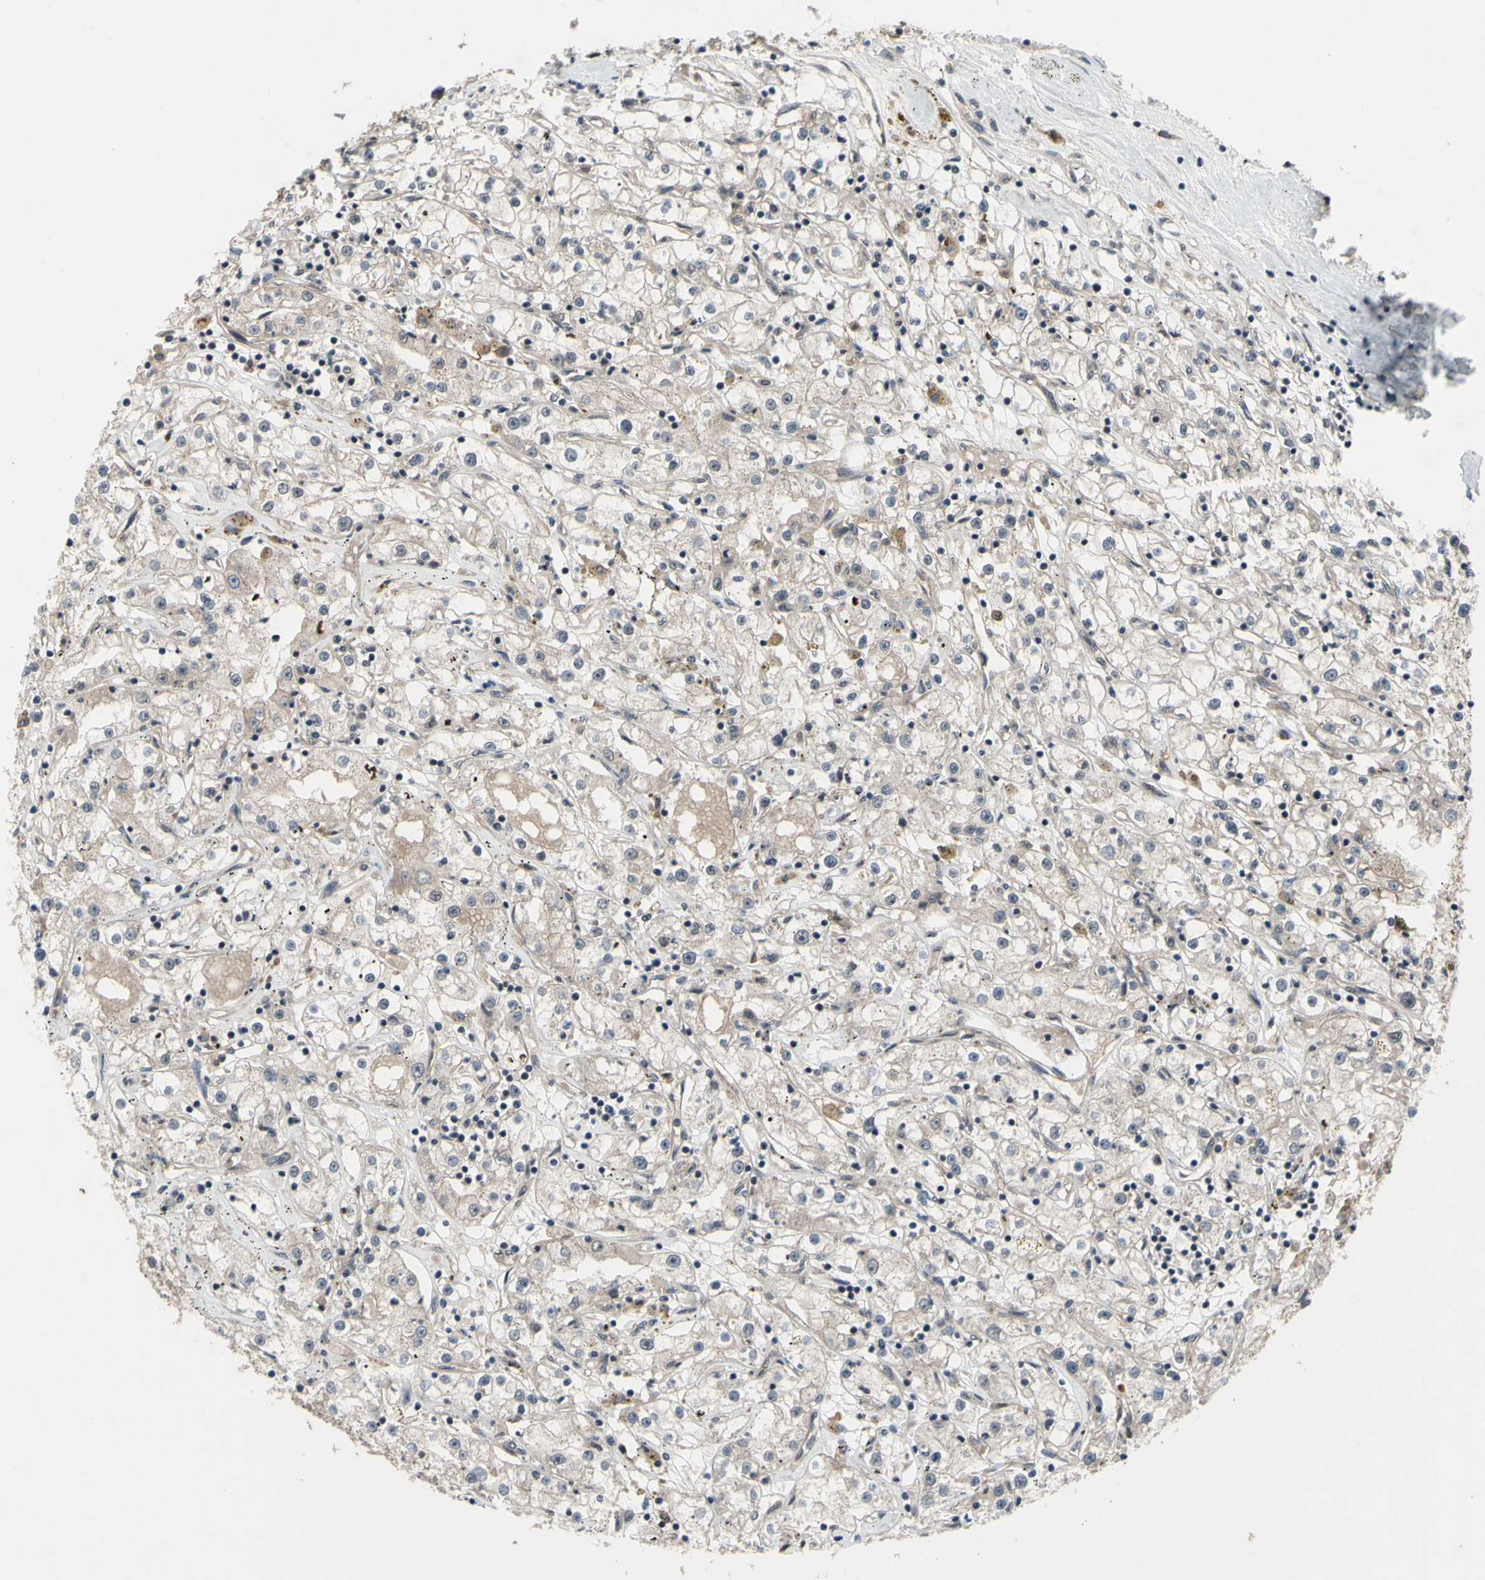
{"staining": {"intensity": "weak", "quantity": ">75%", "location": "cytoplasmic/membranous"}, "tissue": "renal cancer", "cell_type": "Tumor cells", "image_type": "cancer", "snomed": [{"axis": "morphology", "description": "Adenocarcinoma, NOS"}, {"axis": "topography", "description": "Kidney"}], "caption": "This image shows IHC staining of renal cancer, with low weak cytoplasmic/membranous positivity in approximately >75% of tumor cells.", "gene": "TRDMT1", "patient": {"sex": "male", "age": 56}}